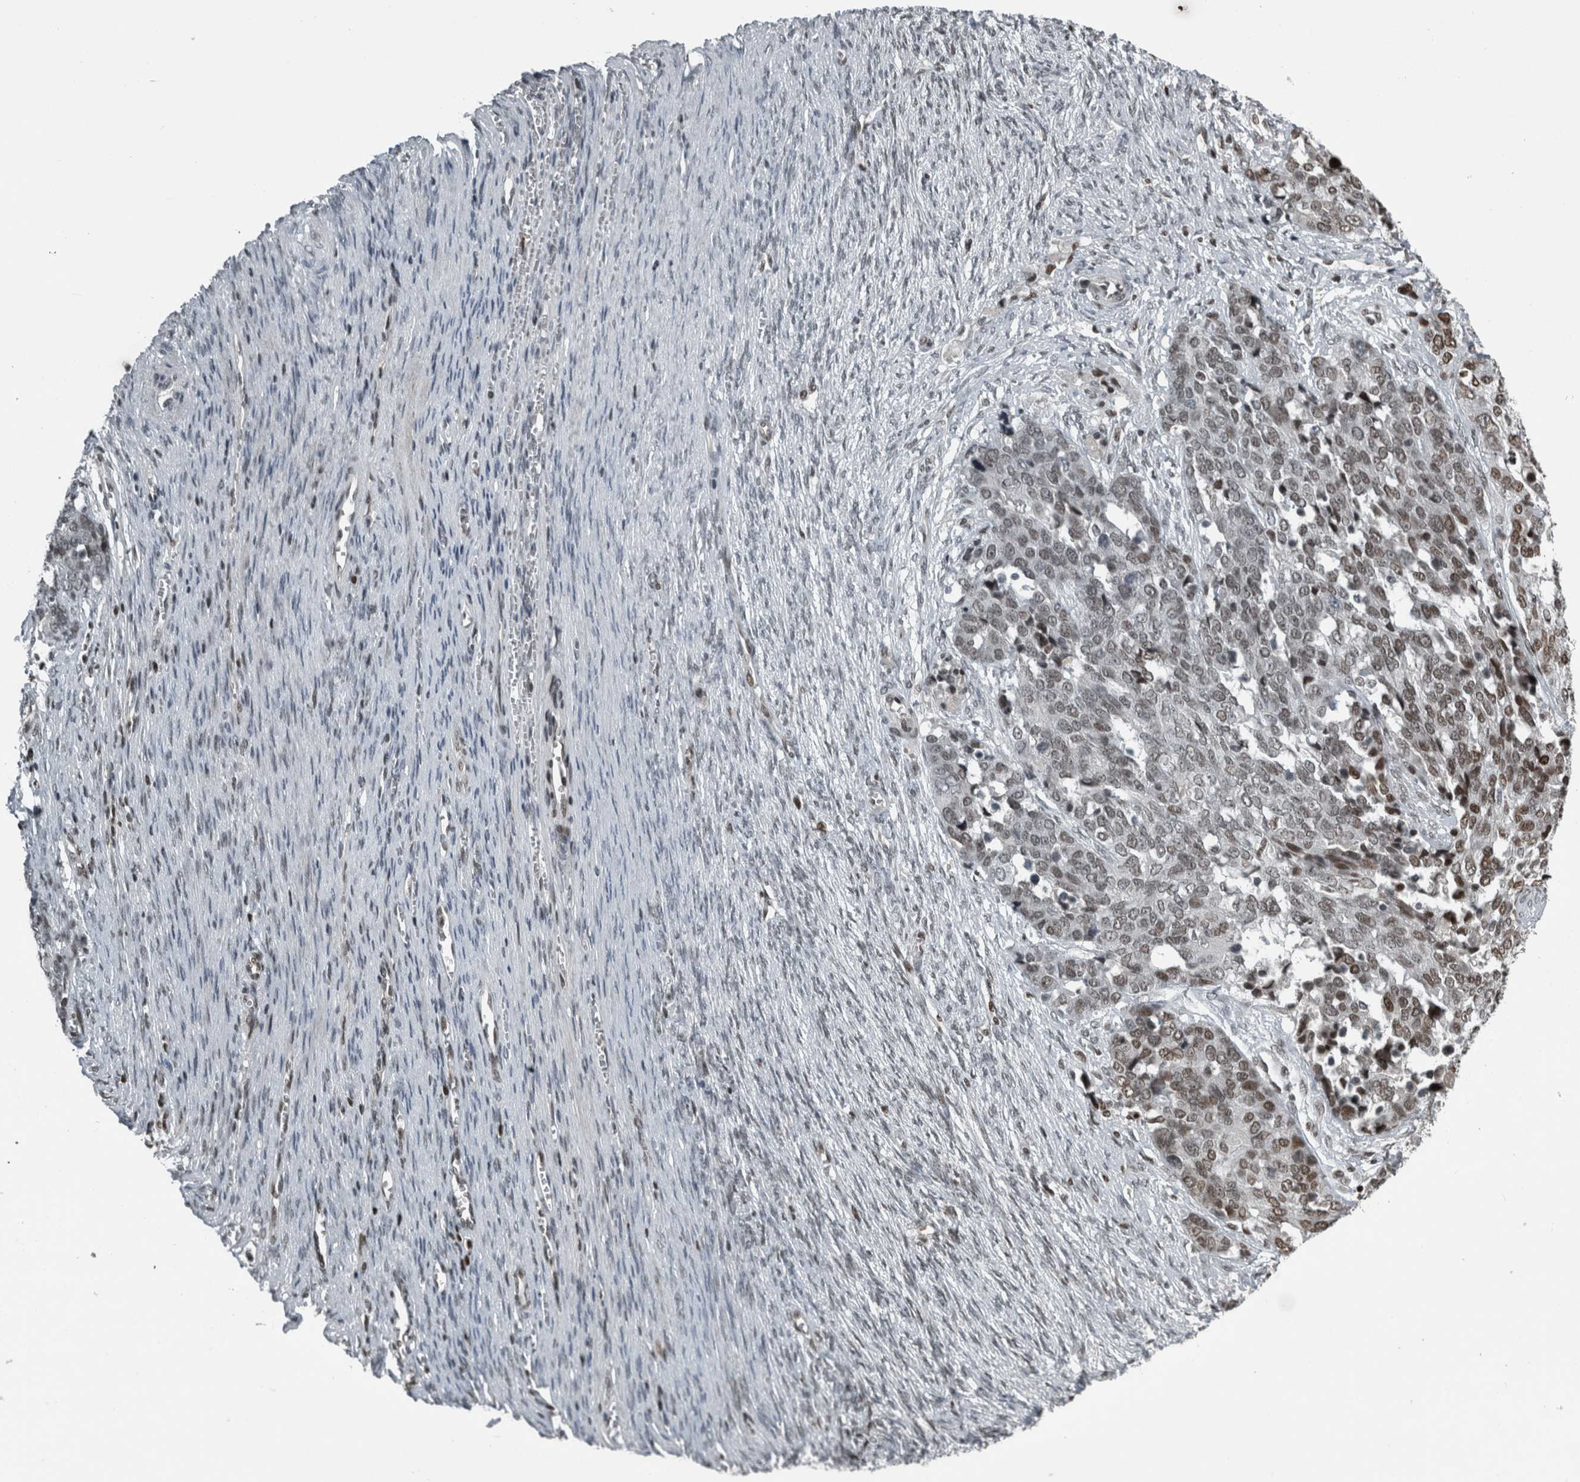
{"staining": {"intensity": "moderate", "quantity": "25%-75%", "location": "nuclear"}, "tissue": "ovarian cancer", "cell_type": "Tumor cells", "image_type": "cancer", "snomed": [{"axis": "morphology", "description": "Cystadenocarcinoma, serous, NOS"}, {"axis": "topography", "description": "Ovary"}], "caption": "Moderate nuclear expression for a protein is identified in about 25%-75% of tumor cells of ovarian cancer (serous cystadenocarcinoma) using immunohistochemistry.", "gene": "UNC50", "patient": {"sex": "female", "age": 44}}